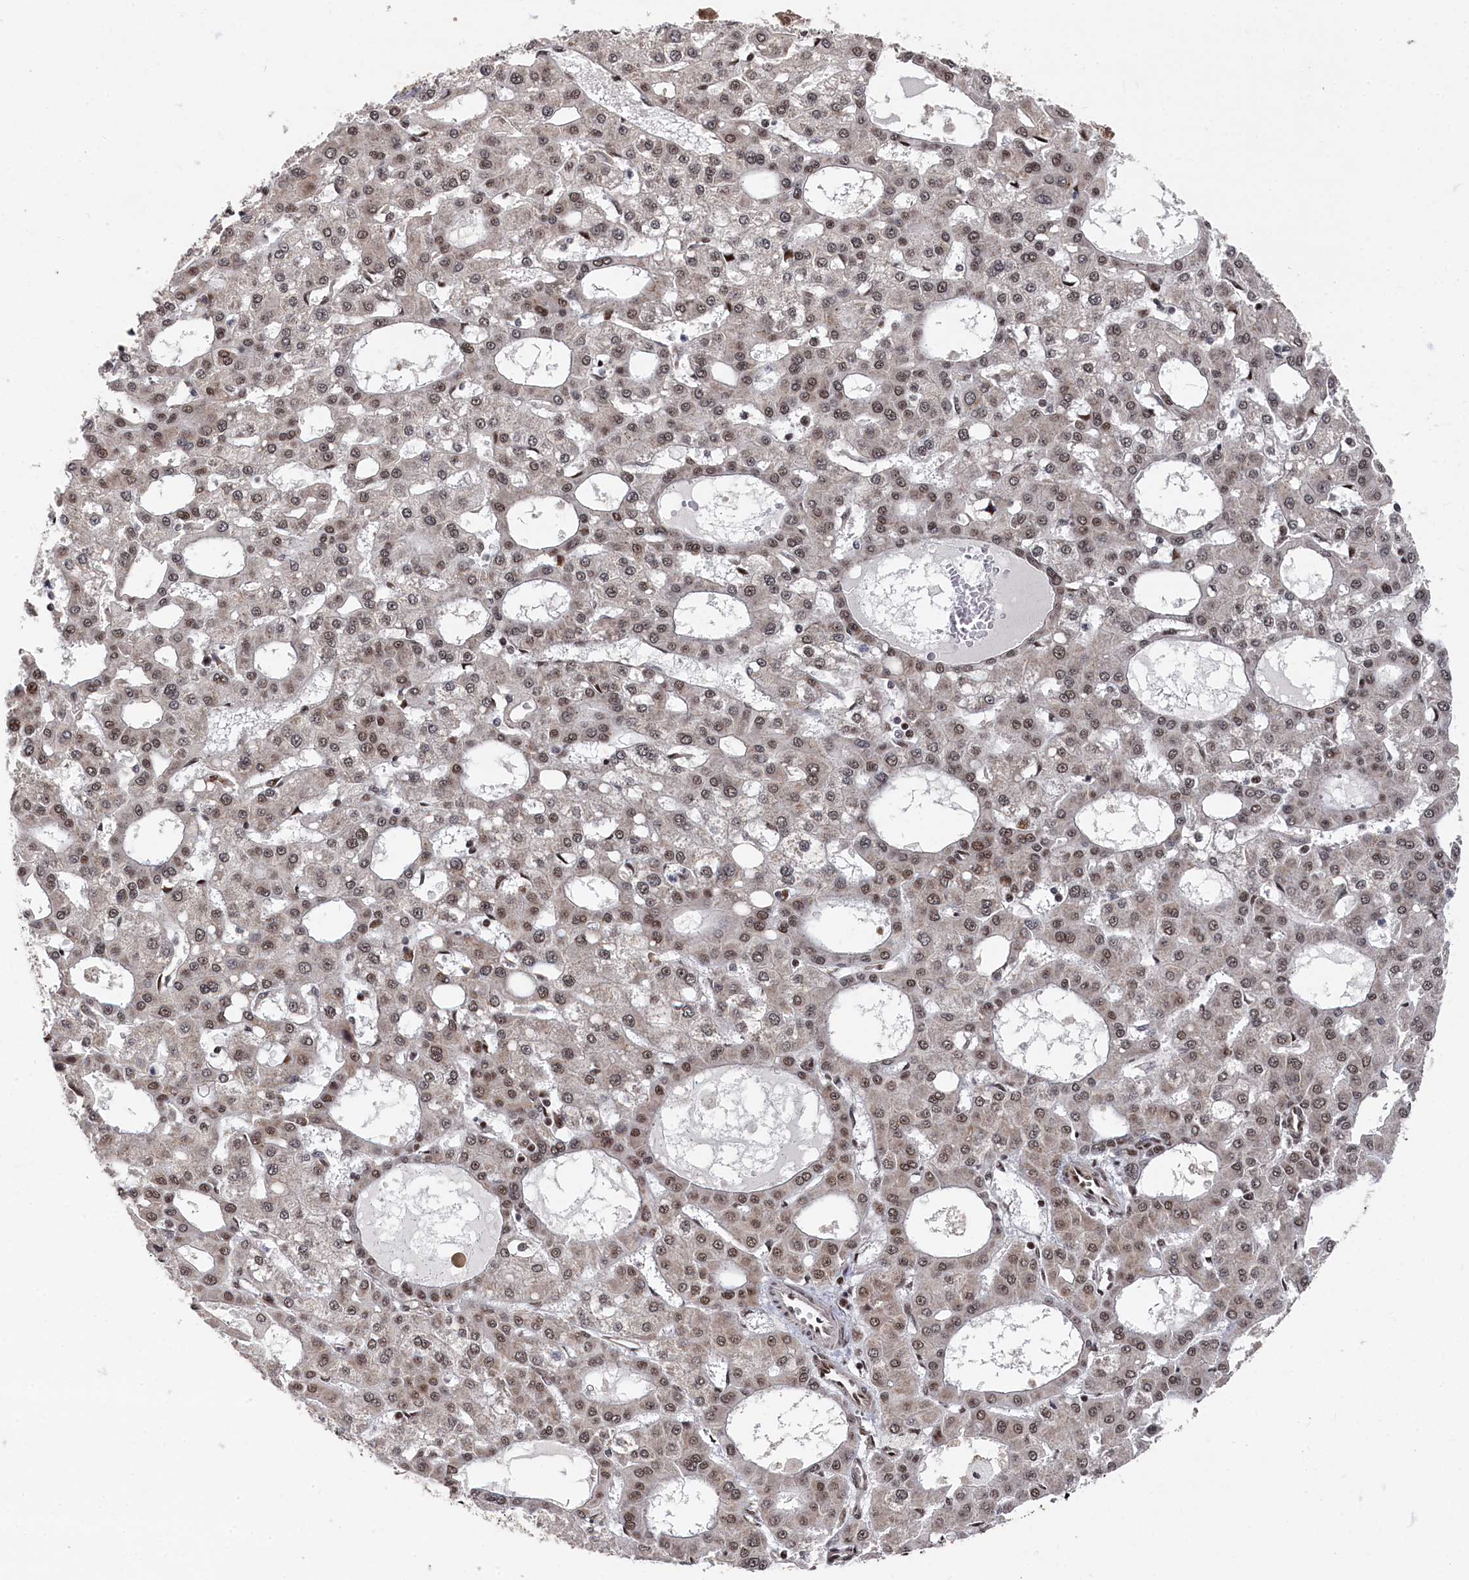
{"staining": {"intensity": "moderate", "quantity": ">75%", "location": "nuclear"}, "tissue": "liver cancer", "cell_type": "Tumor cells", "image_type": "cancer", "snomed": [{"axis": "morphology", "description": "Carcinoma, Hepatocellular, NOS"}, {"axis": "topography", "description": "Liver"}], "caption": "Immunohistochemistry of human liver hepatocellular carcinoma displays medium levels of moderate nuclear expression in about >75% of tumor cells. (Brightfield microscopy of DAB IHC at high magnification).", "gene": "BUB3", "patient": {"sex": "male", "age": 47}}